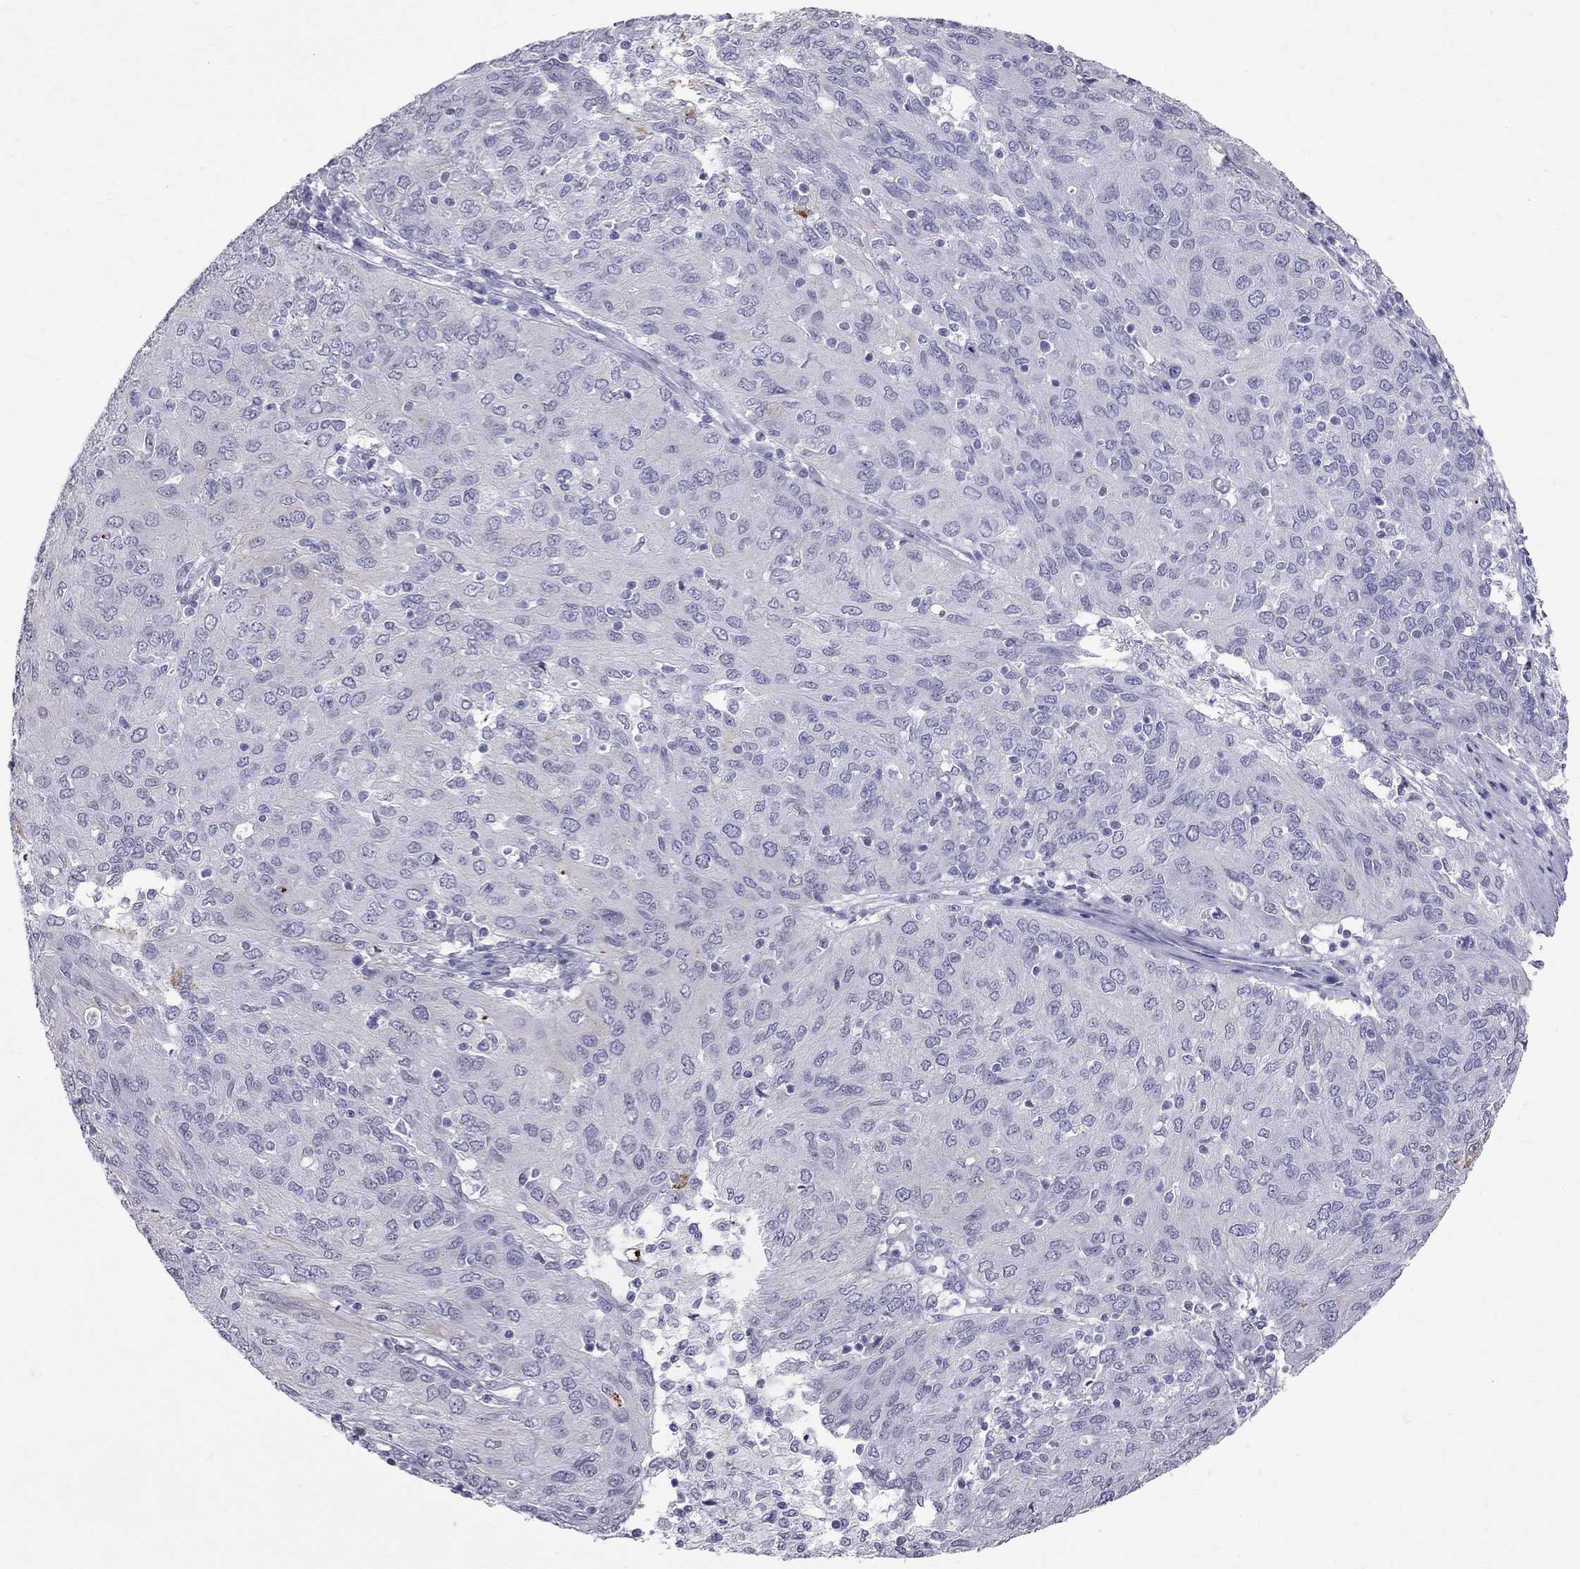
{"staining": {"intensity": "weak", "quantity": "<25%", "location": "cytoplasmic/membranous"}, "tissue": "ovarian cancer", "cell_type": "Tumor cells", "image_type": "cancer", "snomed": [{"axis": "morphology", "description": "Carcinoma, endometroid"}, {"axis": "topography", "description": "Ovary"}], "caption": "IHC image of human endometroid carcinoma (ovarian) stained for a protein (brown), which reveals no expression in tumor cells.", "gene": "MUC15", "patient": {"sex": "female", "age": 50}}